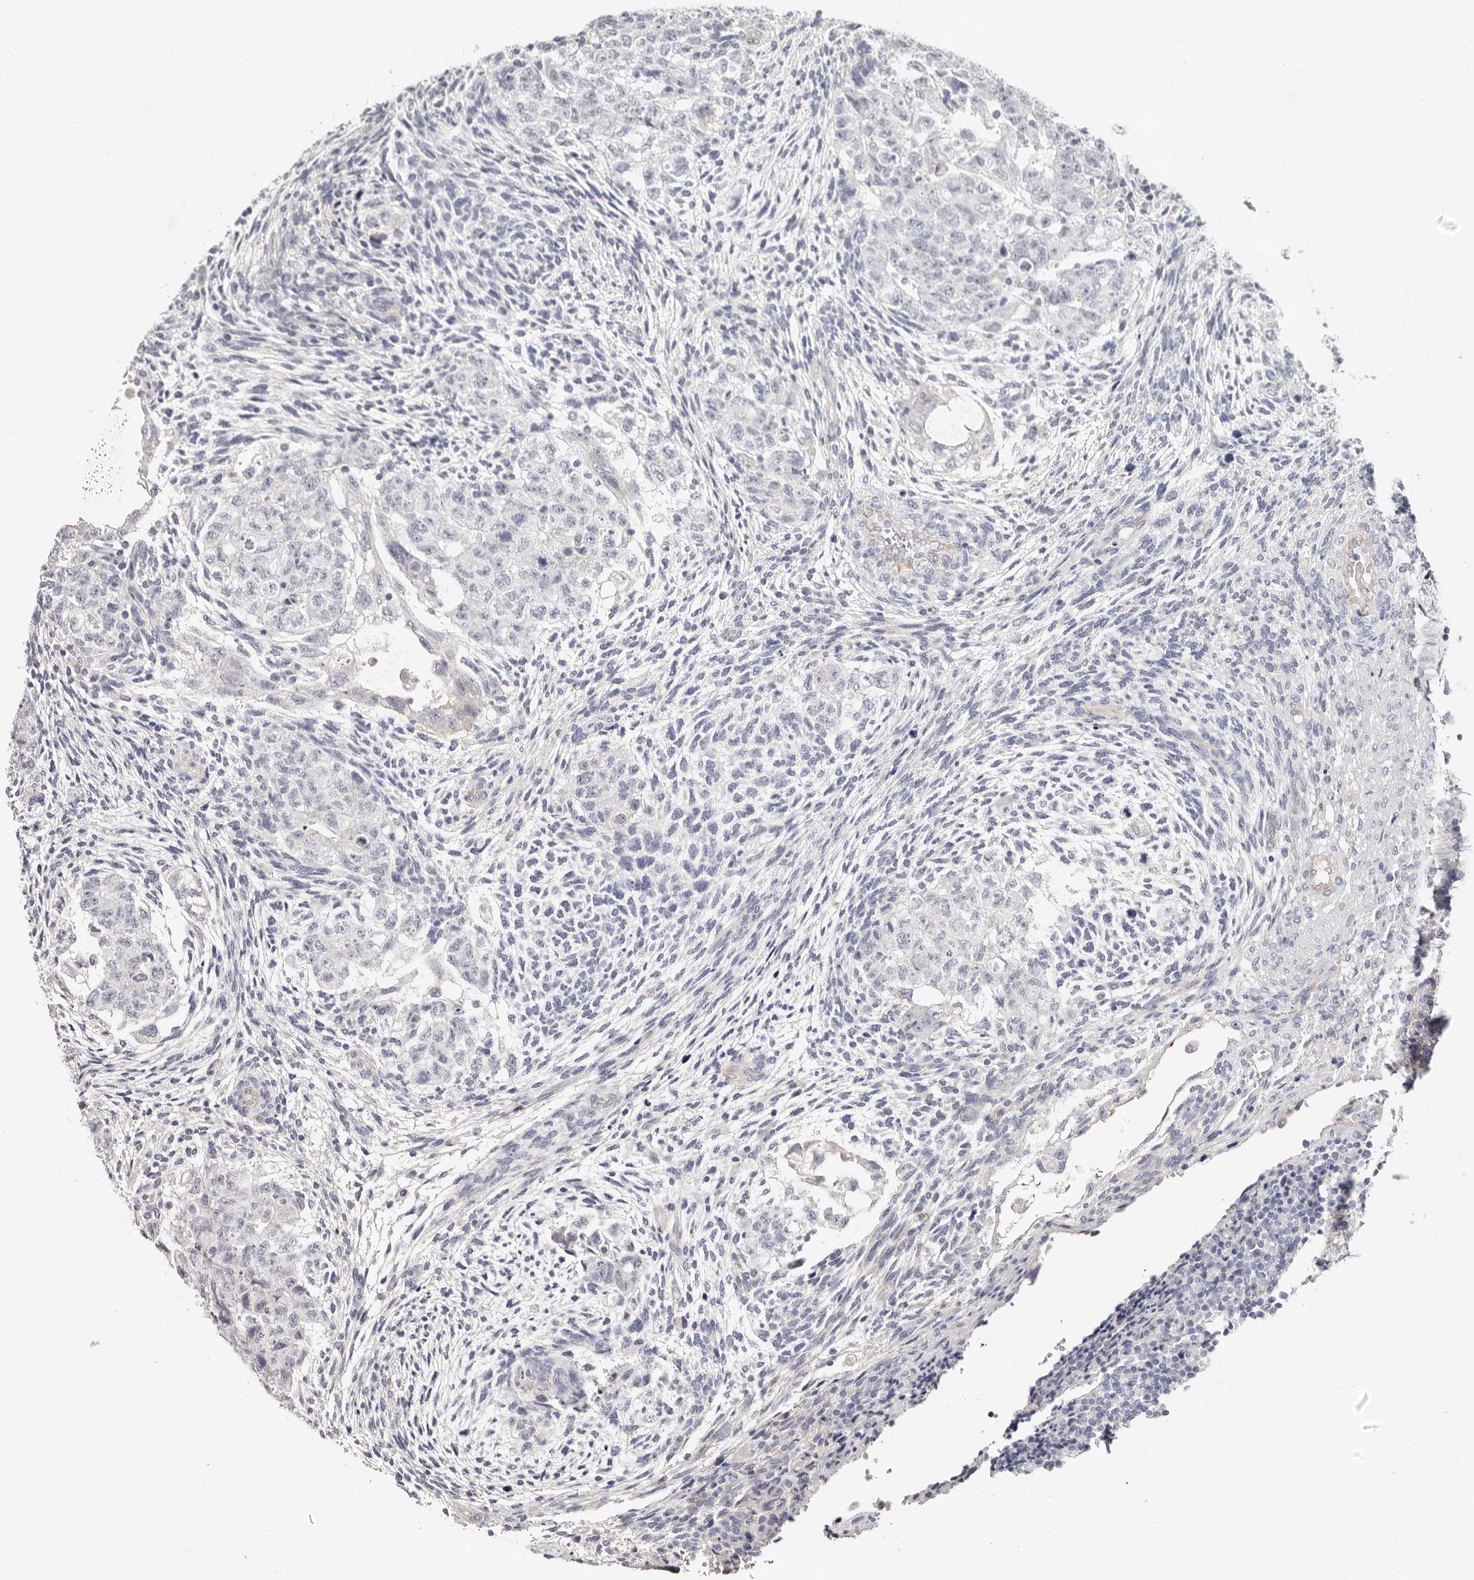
{"staining": {"intensity": "negative", "quantity": "none", "location": "none"}, "tissue": "testis cancer", "cell_type": "Tumor cells", "image_type": "cancer", "snomed": [{"axis": "morphology", "description": "Normal tissue, NOS"}, {"axis": "morphology", "description": "Carcinoma, Embryonal, NOS"}, {"axis": "topography", "description": "Testis"}], "caption": "High power microscopy histopathology image of an immunohistochemistry micrograph of testis cancer, revealing no significant positivity in tumor cells. Nuclei are stained in blue.", "gene": "PKDCC", "patient": {"sex": "male", "age": 36}}